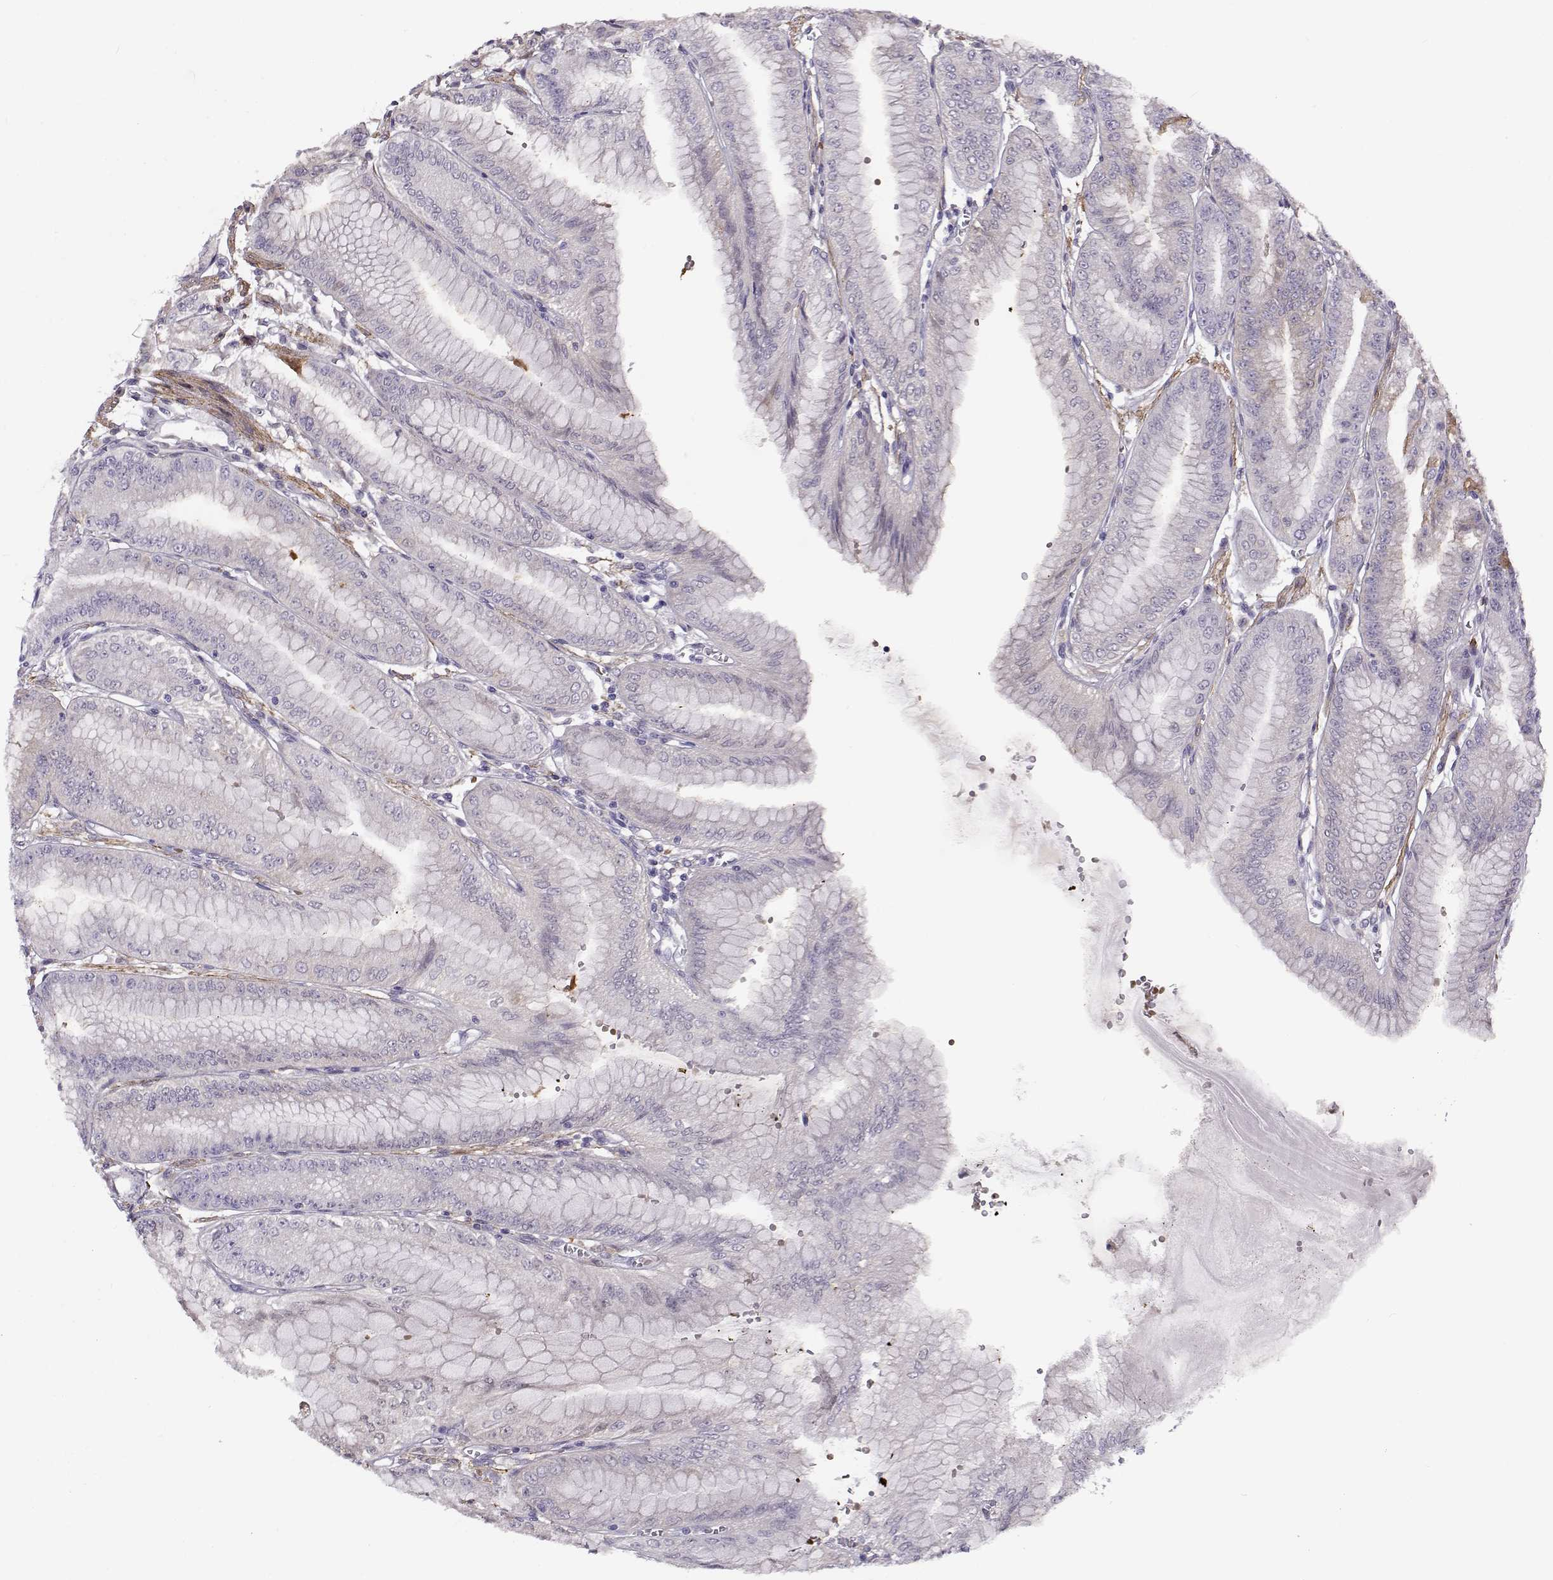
{"staining": {"intensity": "weak", "quantity": "<25%", "location": "cytoplasmic/membranous"}, "tissue": "stomach", "cell_type": "Glandular cells", "image_type": "normal", "snomed": [{"axis": "morphology", "description": "Normal tissue, NOS"}, {"axis": "topography", "description": "Stomach, lower"}], "caption": "This histopathology image is of benign stomach stained with immunohistochemistry (IHC) to label a protein in brown with the nuclei are counter-stained blue. There is no staining in glandular cells.", "gene": "UCP3", "patient": {"sex": "male", "age": 71}}